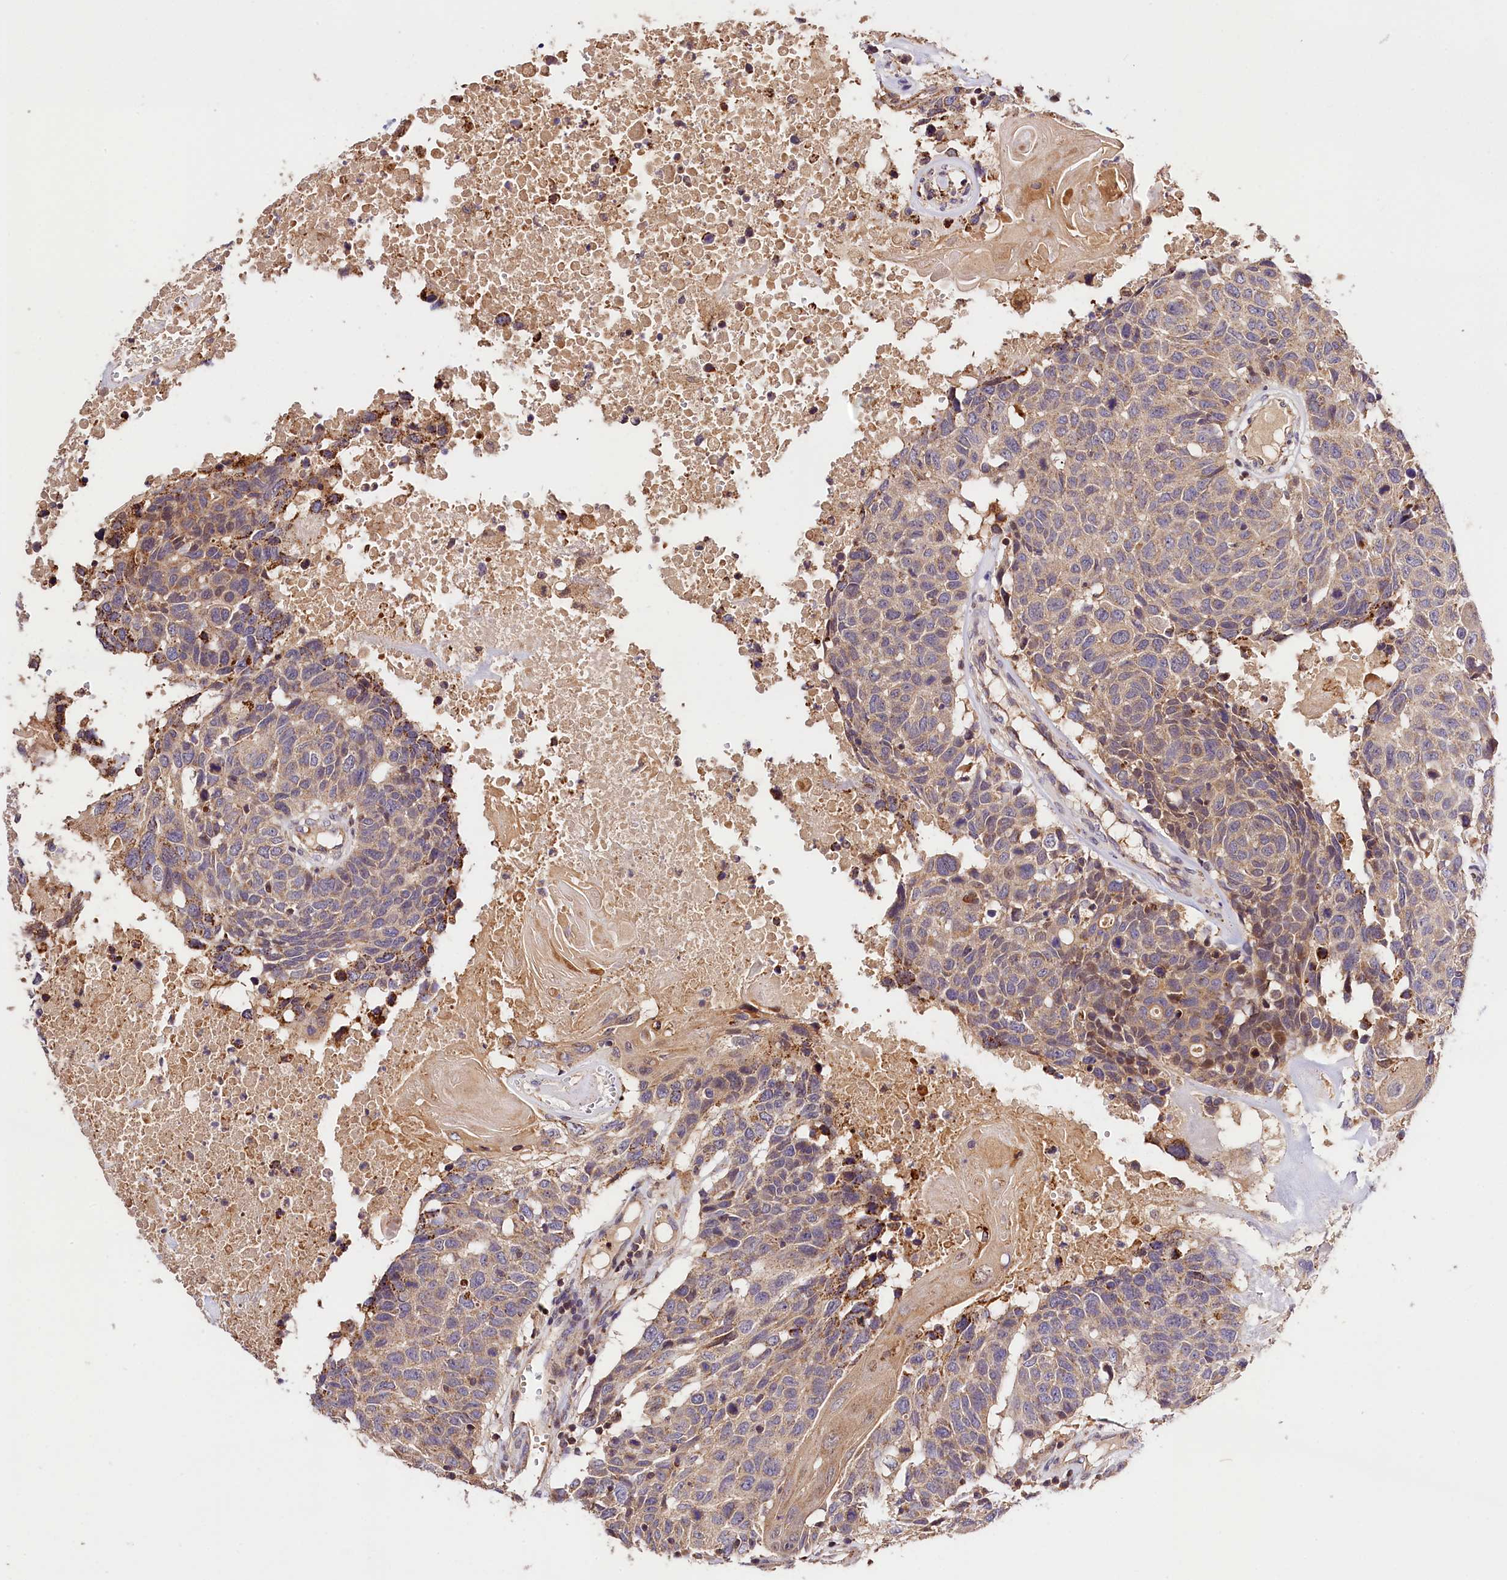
{"staining": {"intensity": "weak", "quantity": "<25%", "location": "cytoplasmic/membranous"}, "tissue": "head and neck cancer", "cell_type": "Tumor cells", "image_type": "cancer", "snomed": [{"axis": "morphology", "description": "Squamous cell carcinoma, NOS"}, {"axis": "topography", "description": "Head-Neck"}], "caption": "Image shows no significant protein staining in tumor cells of head and neck cancer. (DAB immunohistochemistry, high magnification).", "gene": "KPTN", "patient": {"sex": "male", "age": 66}}